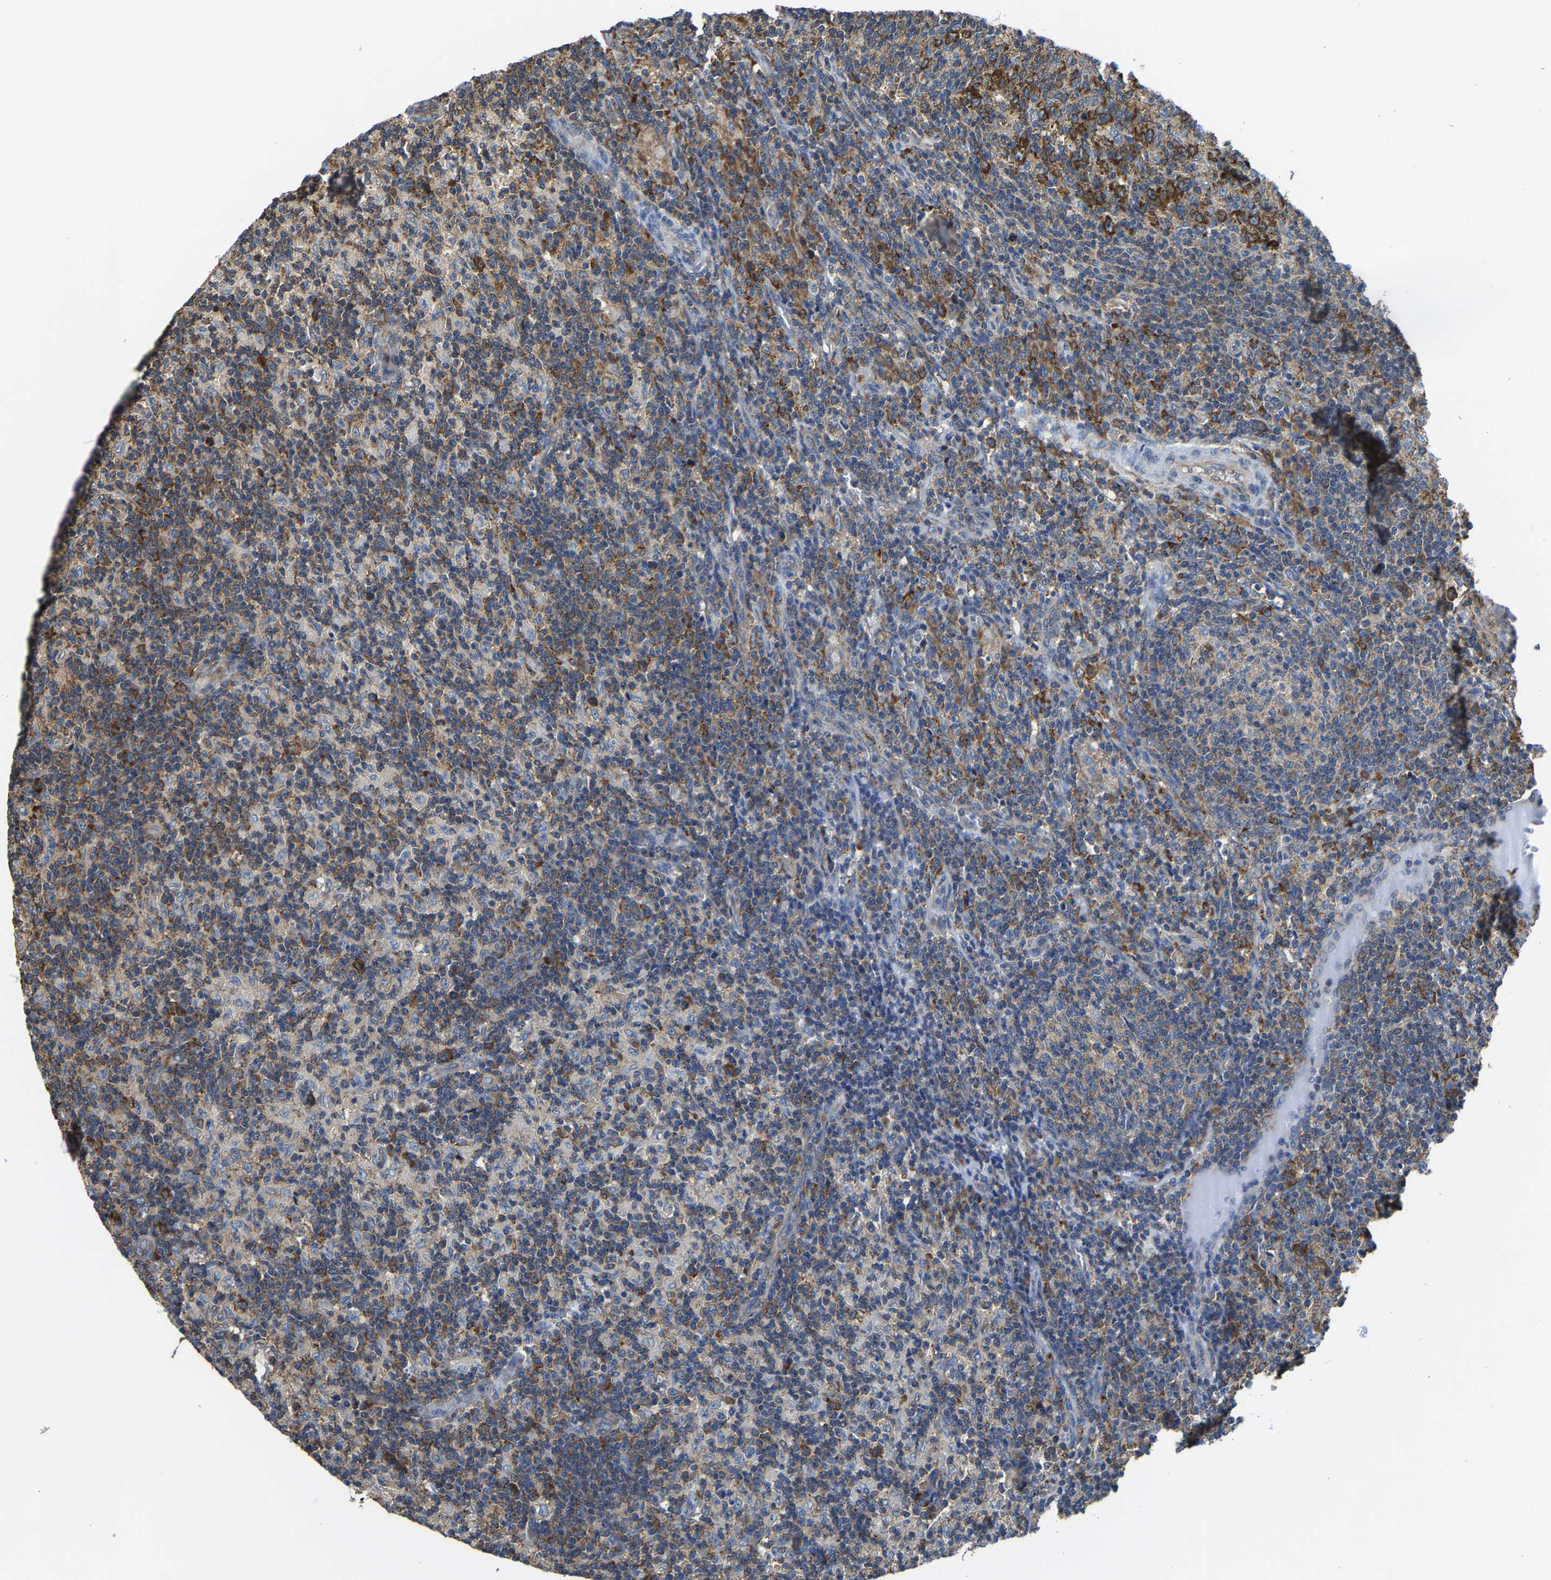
{"staining": {"intensity": "strong", "quantity": ">75%", "location": "cytoplasmic/membranous"}, "tissue": "lymph node", "cell_type": "Germinal center cells", "image_type": "normal", "snomed": [{"axis": "morphology", "description": "Normal tissue, NOS"}, {"axis": "morphology", "description": "Inflammation, NOS"}, {"axis": "topography", "description": "Lymph node"}], "caption": "Immunohistochemical staining of unremarkable human lymph node displays >75% levels of strong cytoplasmic/membranous protein positivity in about >75% of germinal center cells.", "gene": "G3BP2", "patient": {"sex": "male", "age": 55}}